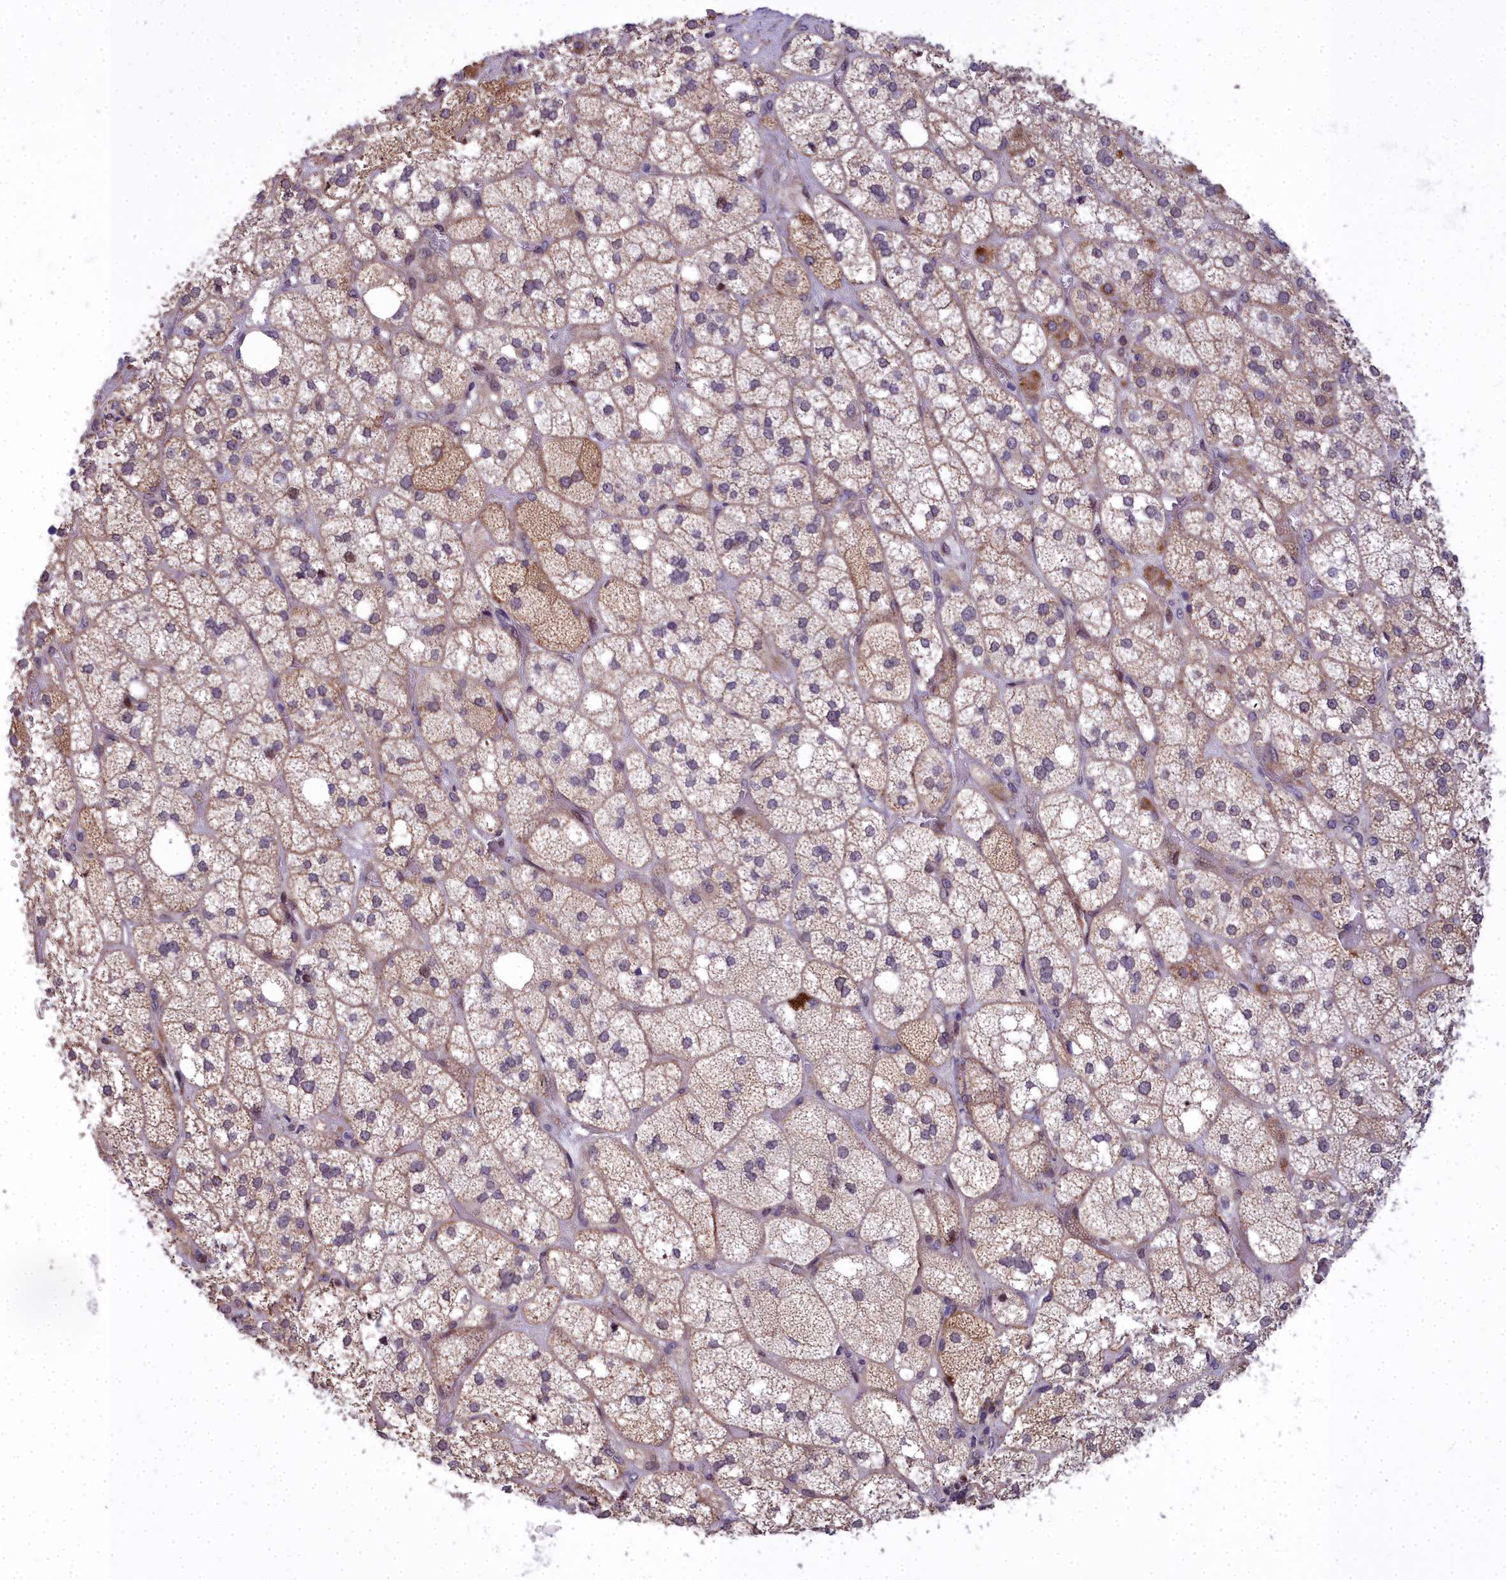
{"staining": {"intensity": "moderate", "quantity": "25%-75%", "location": "cytoplasmic/membranous"}, "tissue": "adrenal gland", "cell_type": "Glandular cells", "image_type": "normal", "snomed": [{"axis": "morphology", "description": "Normal tissue, NOS"}, {"axis": "topography", "description": "Adrenal gland"}], "caption": "Immunohistochemical staining of normal human adrenal gland shows moderate cytoplasmic/membranous protein positivity in about 25%-75% of glandular cells. (DAB (3,3'-diaminobenzidine) = brown stain, brightfield microscopy at high magnification).", "gene": "ABCB8", "patient": {"sex": "male", "age": 61}}